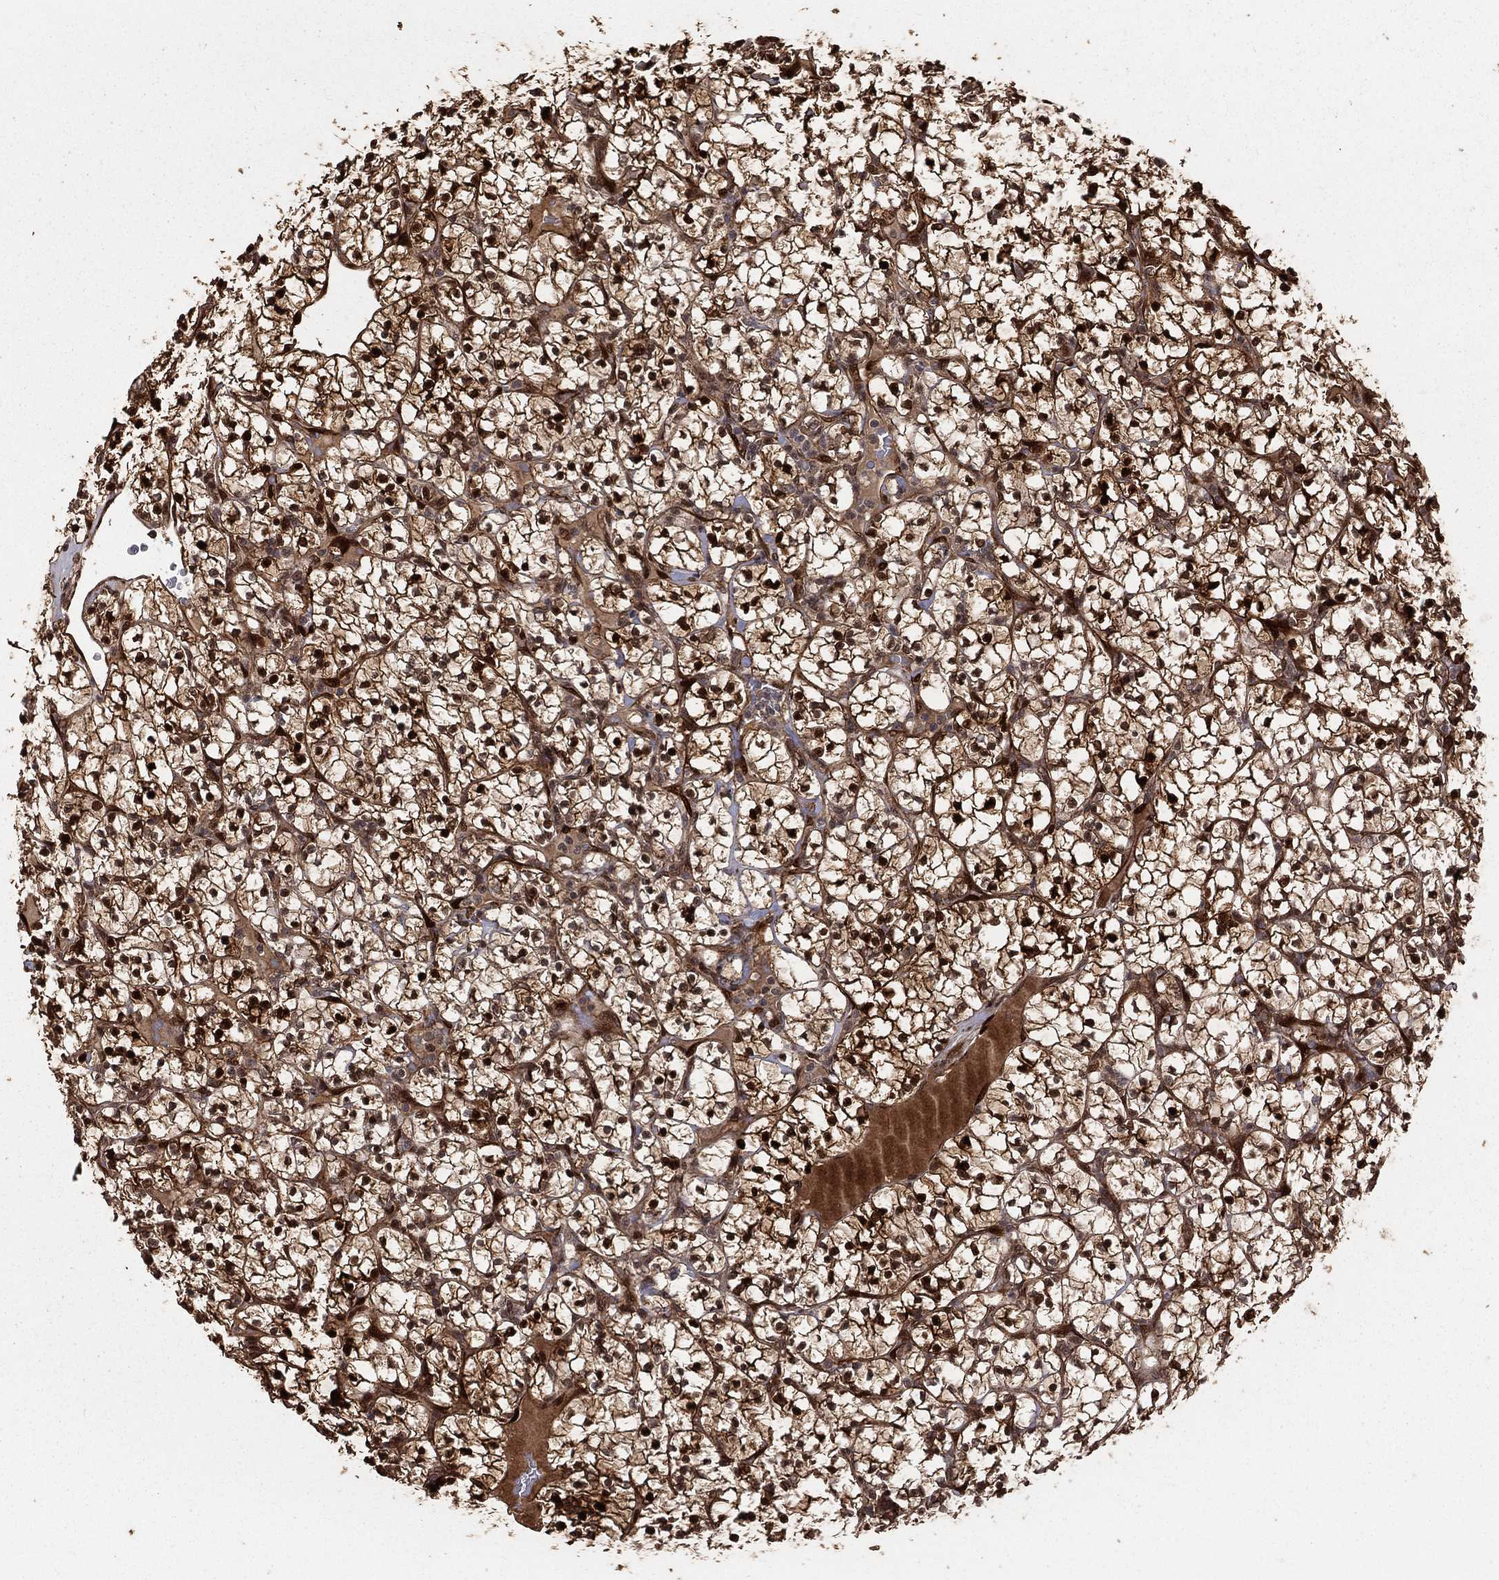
{"staining": {"intensity": "strong", "quantity": ">75%", "location": "cytoplasmic/membranous,nuclear"}, "tissue": "renal cancer", "cell_type": "Tumor cells", "image_type": "cancer", "snomed": [{"axis": "morphology", "description": "Adenocarcinoma, NOS"}, {"axis": "topography", "description": "Kidney"}], "caption": "There is high levels of strong cytoplasmic/membranous and nuclear expression in tumor cells of renal adenocarcinoma, as demonstrated by immunohistochemical staining (brown color).", "gene": "MAPK1", "patient": {"sex": "female", "age": 89}}